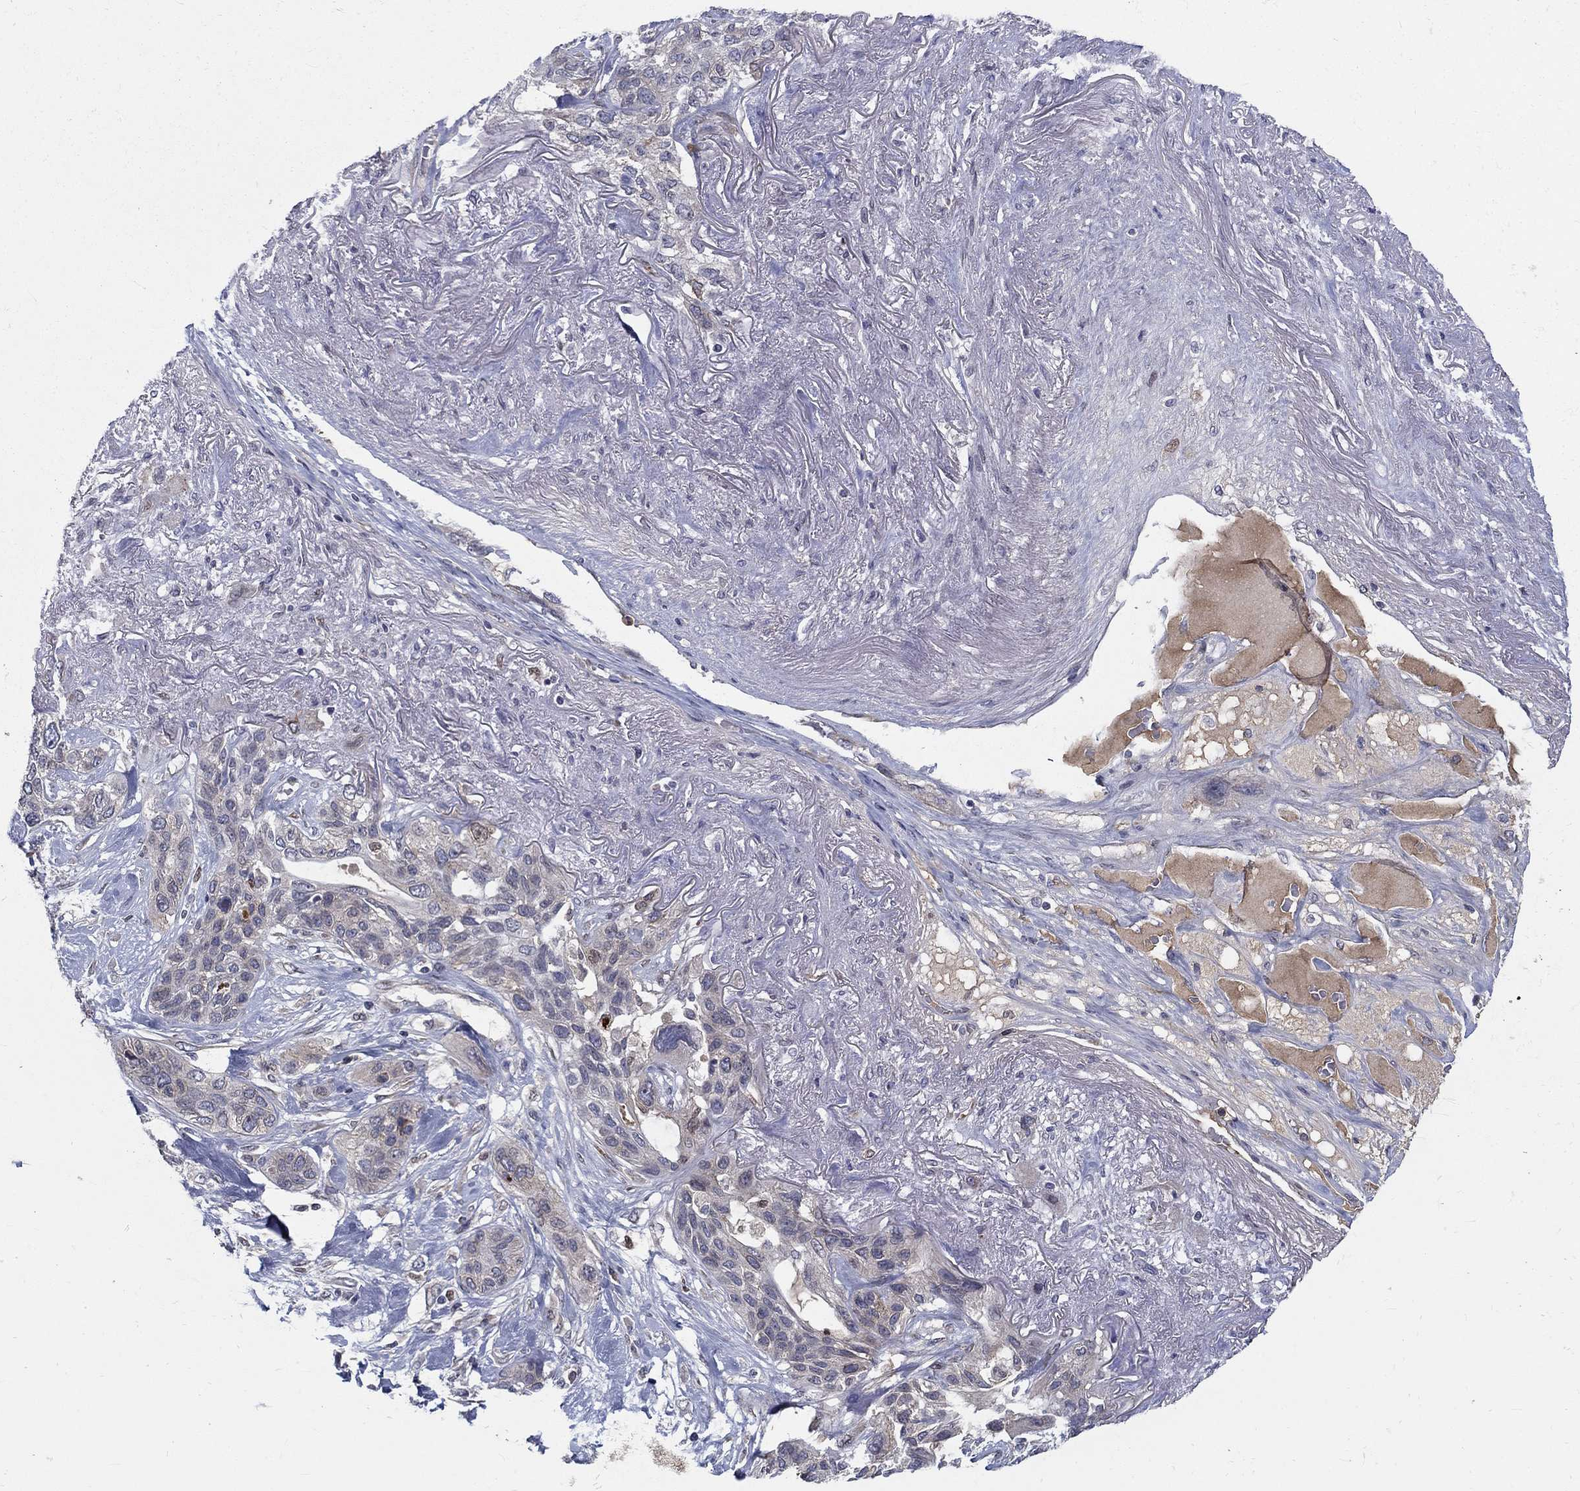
{"staining": {"intensity": "negative", "quantity": "none", "location": "none"}, "tissue": "lung cancer", "cell_type": "Tumor cells", "image_type": "cancer", "snomed": [{"axis": "morphology", "description": "Squamous cell carcinoma, NOS"}, {"axis": "topography", "description": "Lung"}], "caption": "The immunohistochemistry histopathology image has no significant expression in tumor cells of lung cancer tissue.", "gene": "CETN3", "patient": {"sex": "female", "age": 70}}